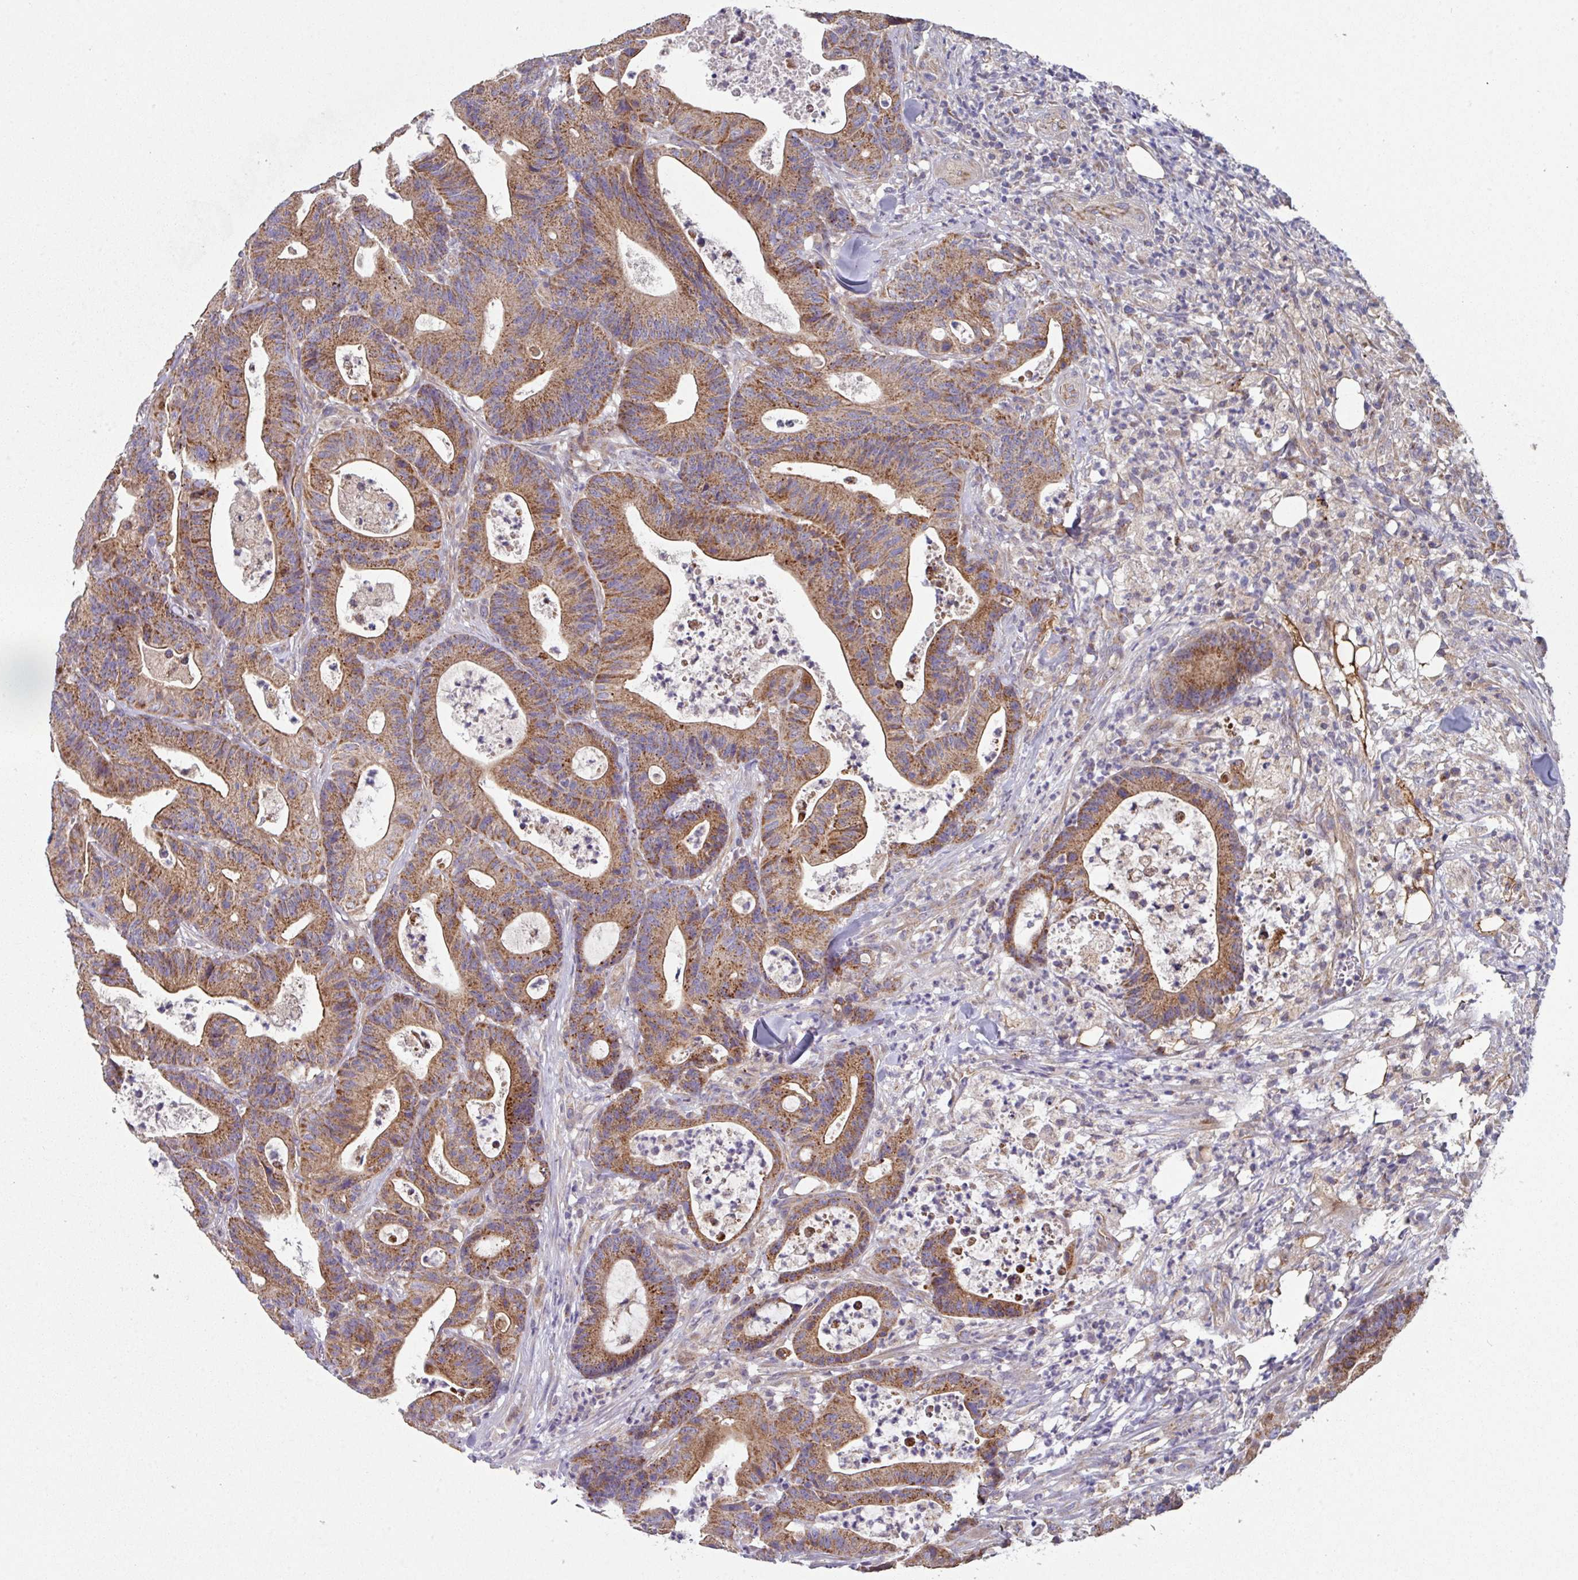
{"staining": {"intensity": "strong", "quantity": ">75%", "location": "cytoplasmic/membranous"}, "tissue": "colorectal cancer", "cell_type": "Tumor cells", "image_type": "cancer", "snomed": [{"axis": "morphology", "description": "Adenocarcinoma, NOS"}, {"axis": "topography", "description": "Colon"}], "caption": "Human adenocarcinoma (colorectal) stained with a brown dye exhibits strong cytoplasmic/membranous positive positivity in about >75% of tumor cells.", "gene": "DCAF12L2", "patient": {"sex": "female", "age": 84}}